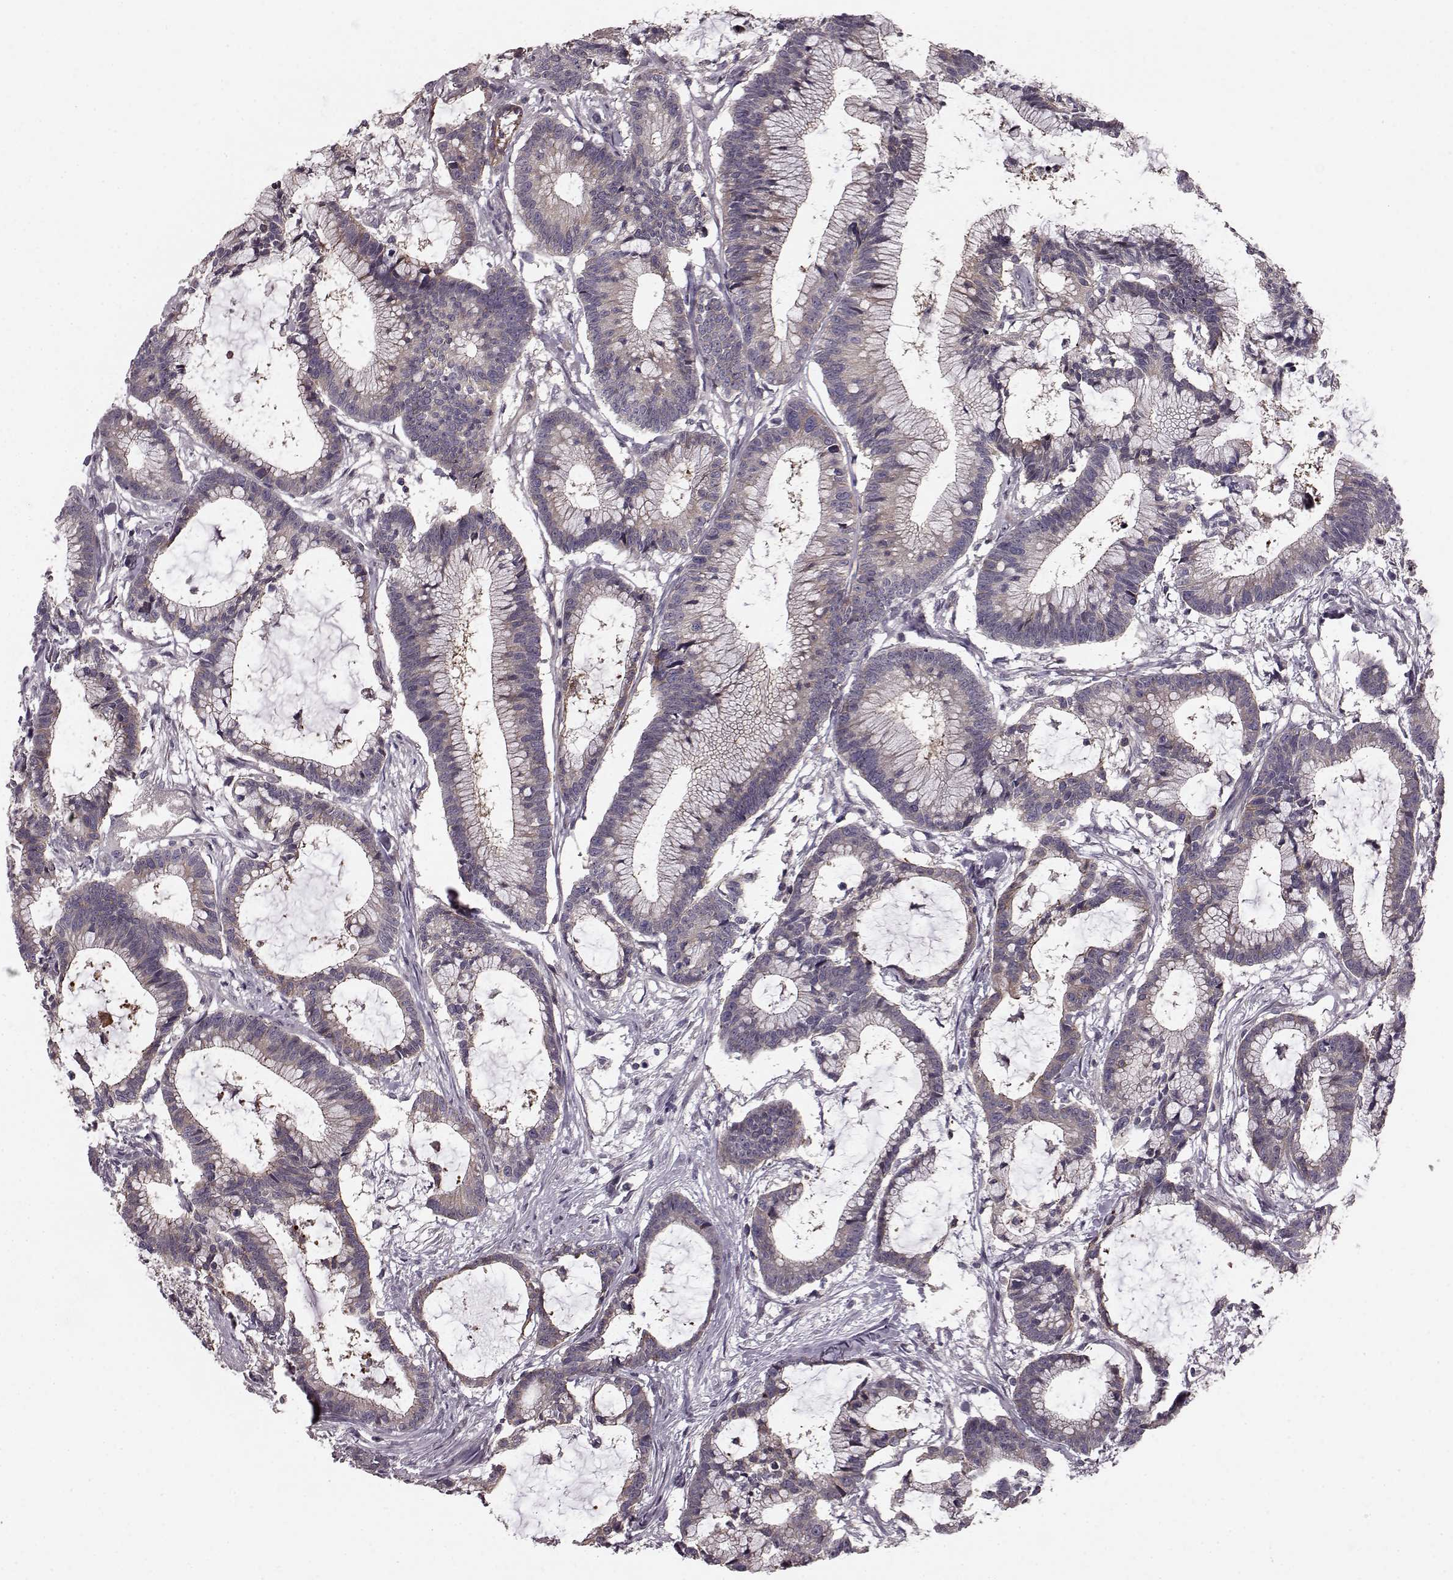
{"staining": {"intensity": "negative", "quantity": "none", "location": "none"}, "tissue": "colorectal cancer", "cell_type": "Tumor cells", "image_type": "cancer", "snomed": [{"axis": "morphology", "description": "Adenocarcinoma, NOS"}, {"axis": "topography", "description": "Colon"}], "caption": "High magnification brightfield microscopy of colorectal adenocarcinoma stained with DAB (3,3'-diaminobenzidine) (brown) and counterstained with hematoxylin (blue): tumor cells show no significant positivity.", "gene": "SLC22A18", "patient": {"sex": "female", "age": 78}}